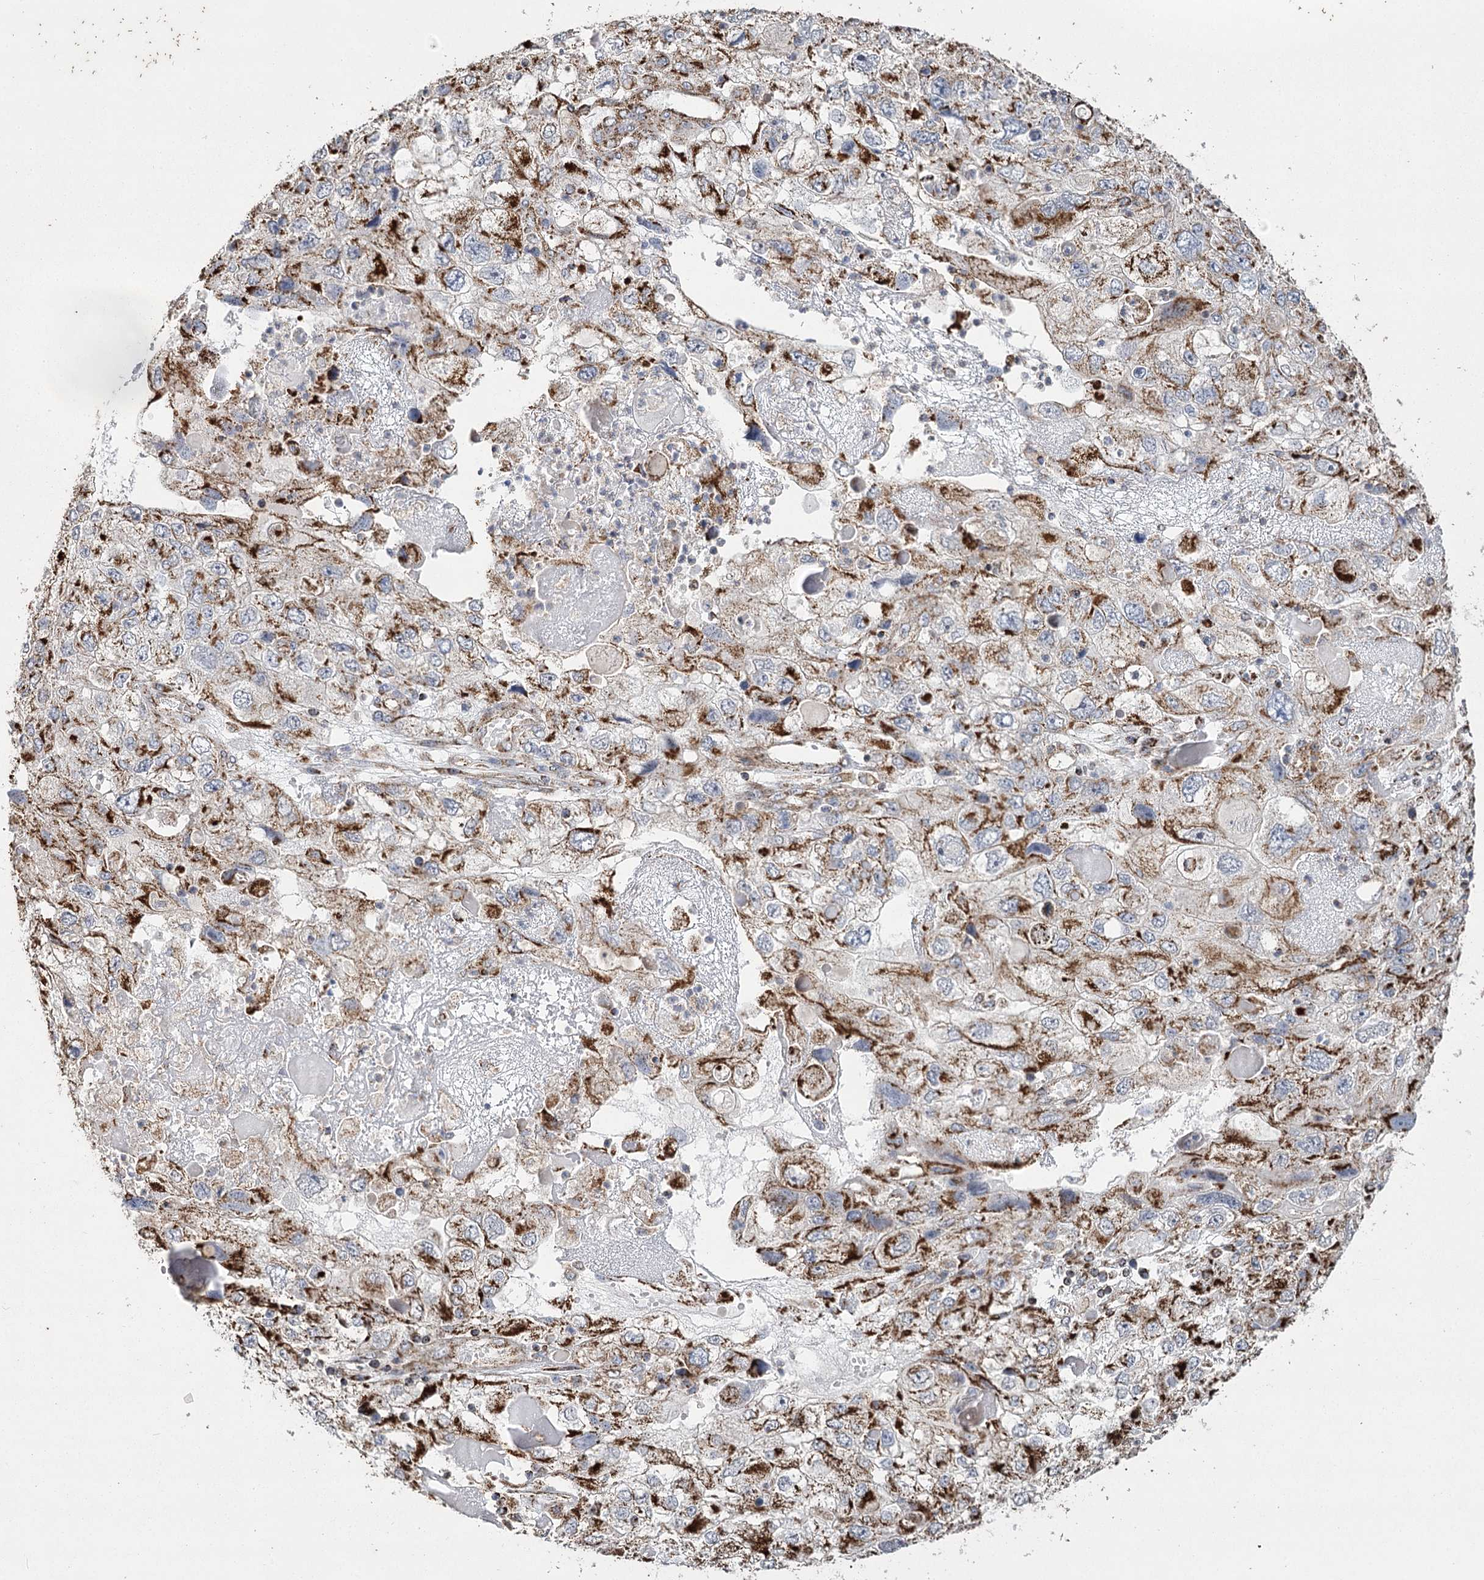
{"staining": {"intensity": "strong", "quantity": "25%-75%", "location": "cytoplasmic/membranous"}, "tissue": "endometrial cancer", "cell_type": "Tumor cells", "image_type": "cancer", "snomed": [{"axis": "morphology", "description": "Adenocarcinoma, NOS"}, {"axis": "topography", "description": "Endometrium"}], "caption": "Endometrial adenocarcinoma stained for a protein (brown) reveals strong cytoplasmic/membranous positive positivity in approximately 25%-75% of tumor cells.", "gene": "RANBP3L", "patient": {"sex": "female", "age": 49}}